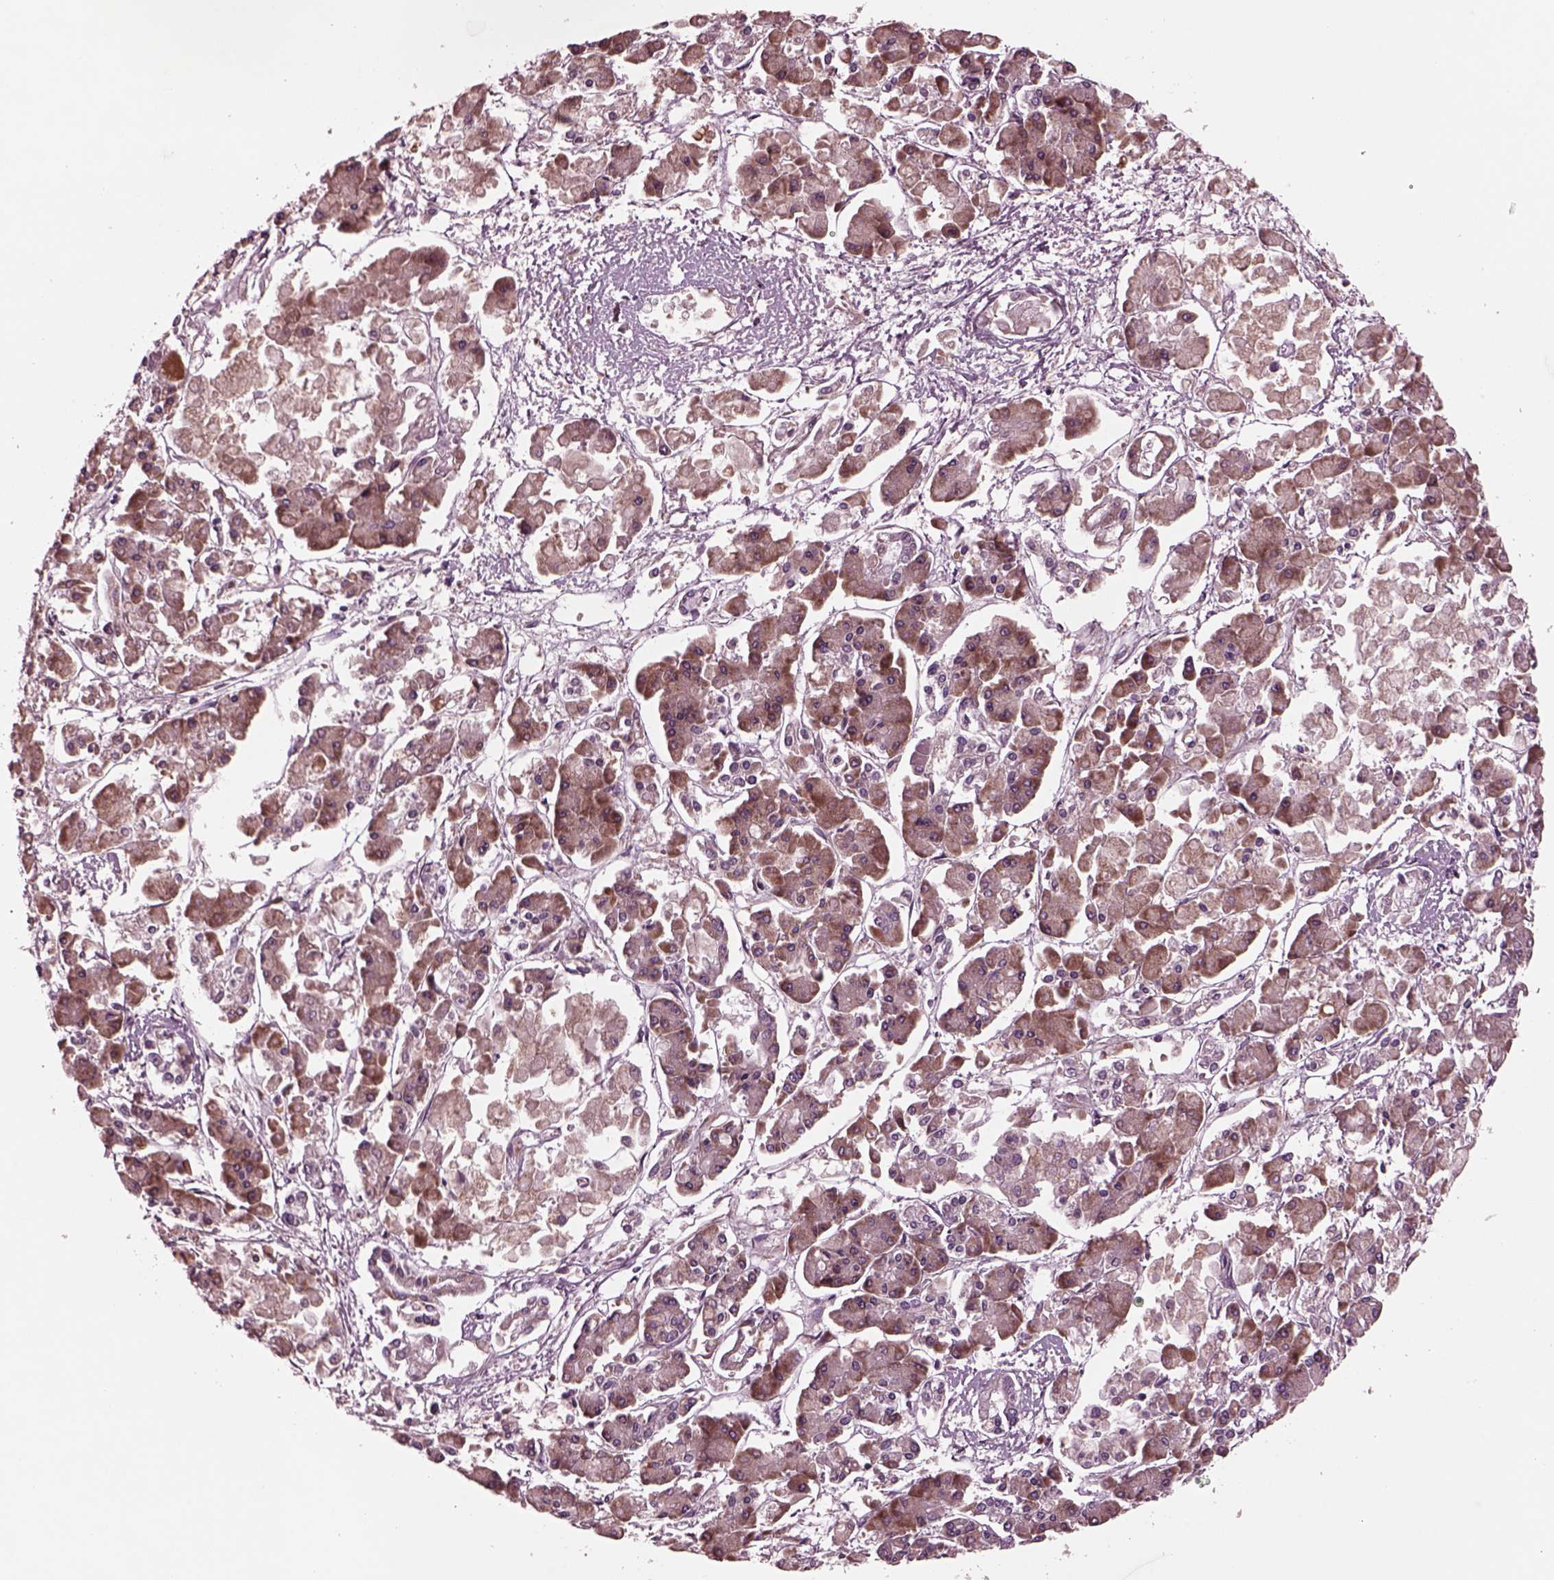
{"staining": {"intensity": "moderate", "quantity": "25%-75%", "location": "cytoplasmic/membranous"}, "tissue": "pancreatic cancer", "cell_type": "Tumor cells", "image_type": "cancer", "snomed": [{"axis": "morphology", "description": "Adenocarcinoma, NOS"}, {"axis": "topography", "description": "Pancreas"}], "caption": "Approximately 25%-75% of tumor cells in human adenocarcinoma (pancreatic) demonstrate moderate cytoplasmic/membranous protein positivity as visualized by brown immunohistochemical staining.", "gene": "AP4M1", "patient": {"sex": "male", "age": 85}}